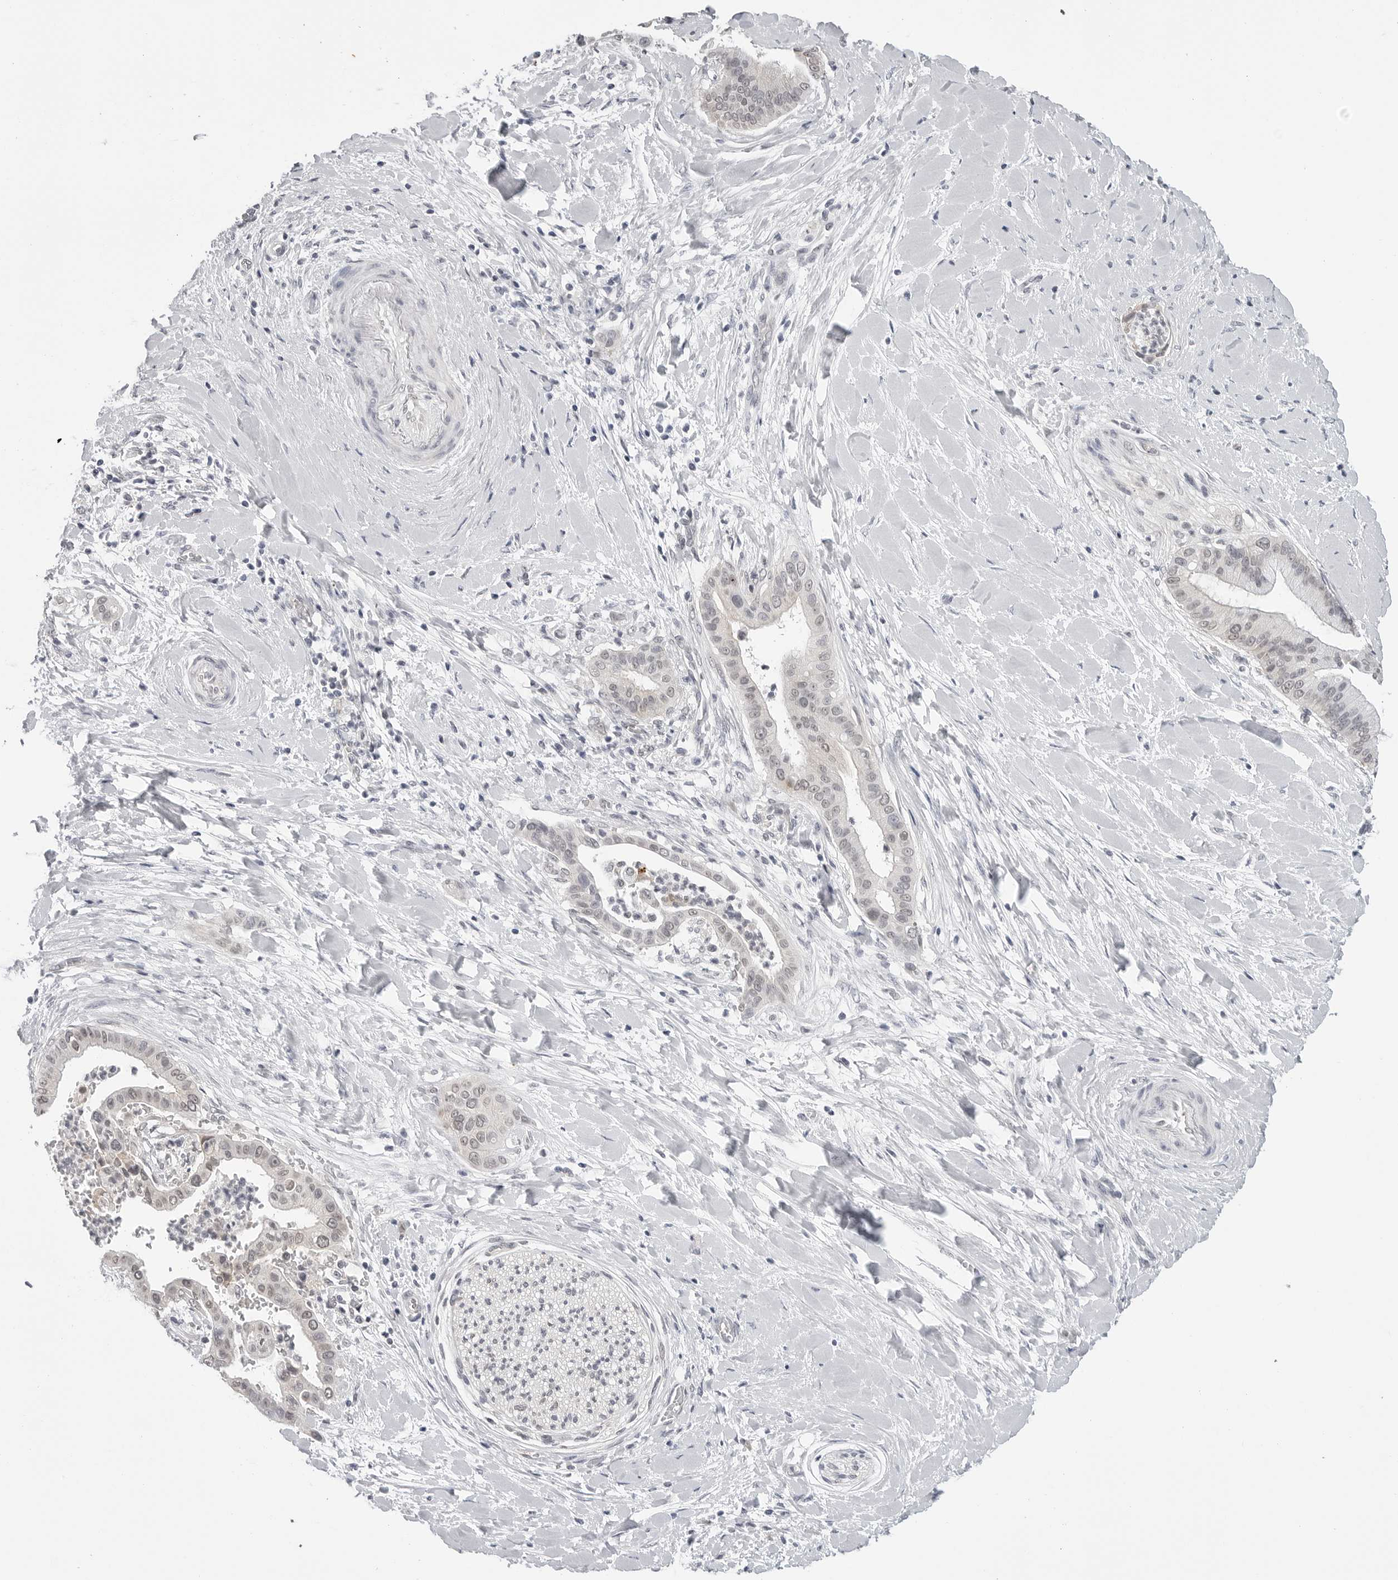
{"staining": {"intensity": "negative", "quantity": "none", "location": "none"}, "tissue": "liver cancer", "cell_type": "Tumor cells", "image_type": "cancer", "snomed": [{"axis": "morphology", "description": "Cholangiocarcinoma"}, {"axis": "topography", "description": "Liver"}], "caption": "Immunohistochemistry (IHC) image of liver cholangiocarcinoma stained for a protein (brown), which demonstrates no staining in tumor cells.", "gene": "CDK20", "patient": {"sex": "female", "age": 54}}